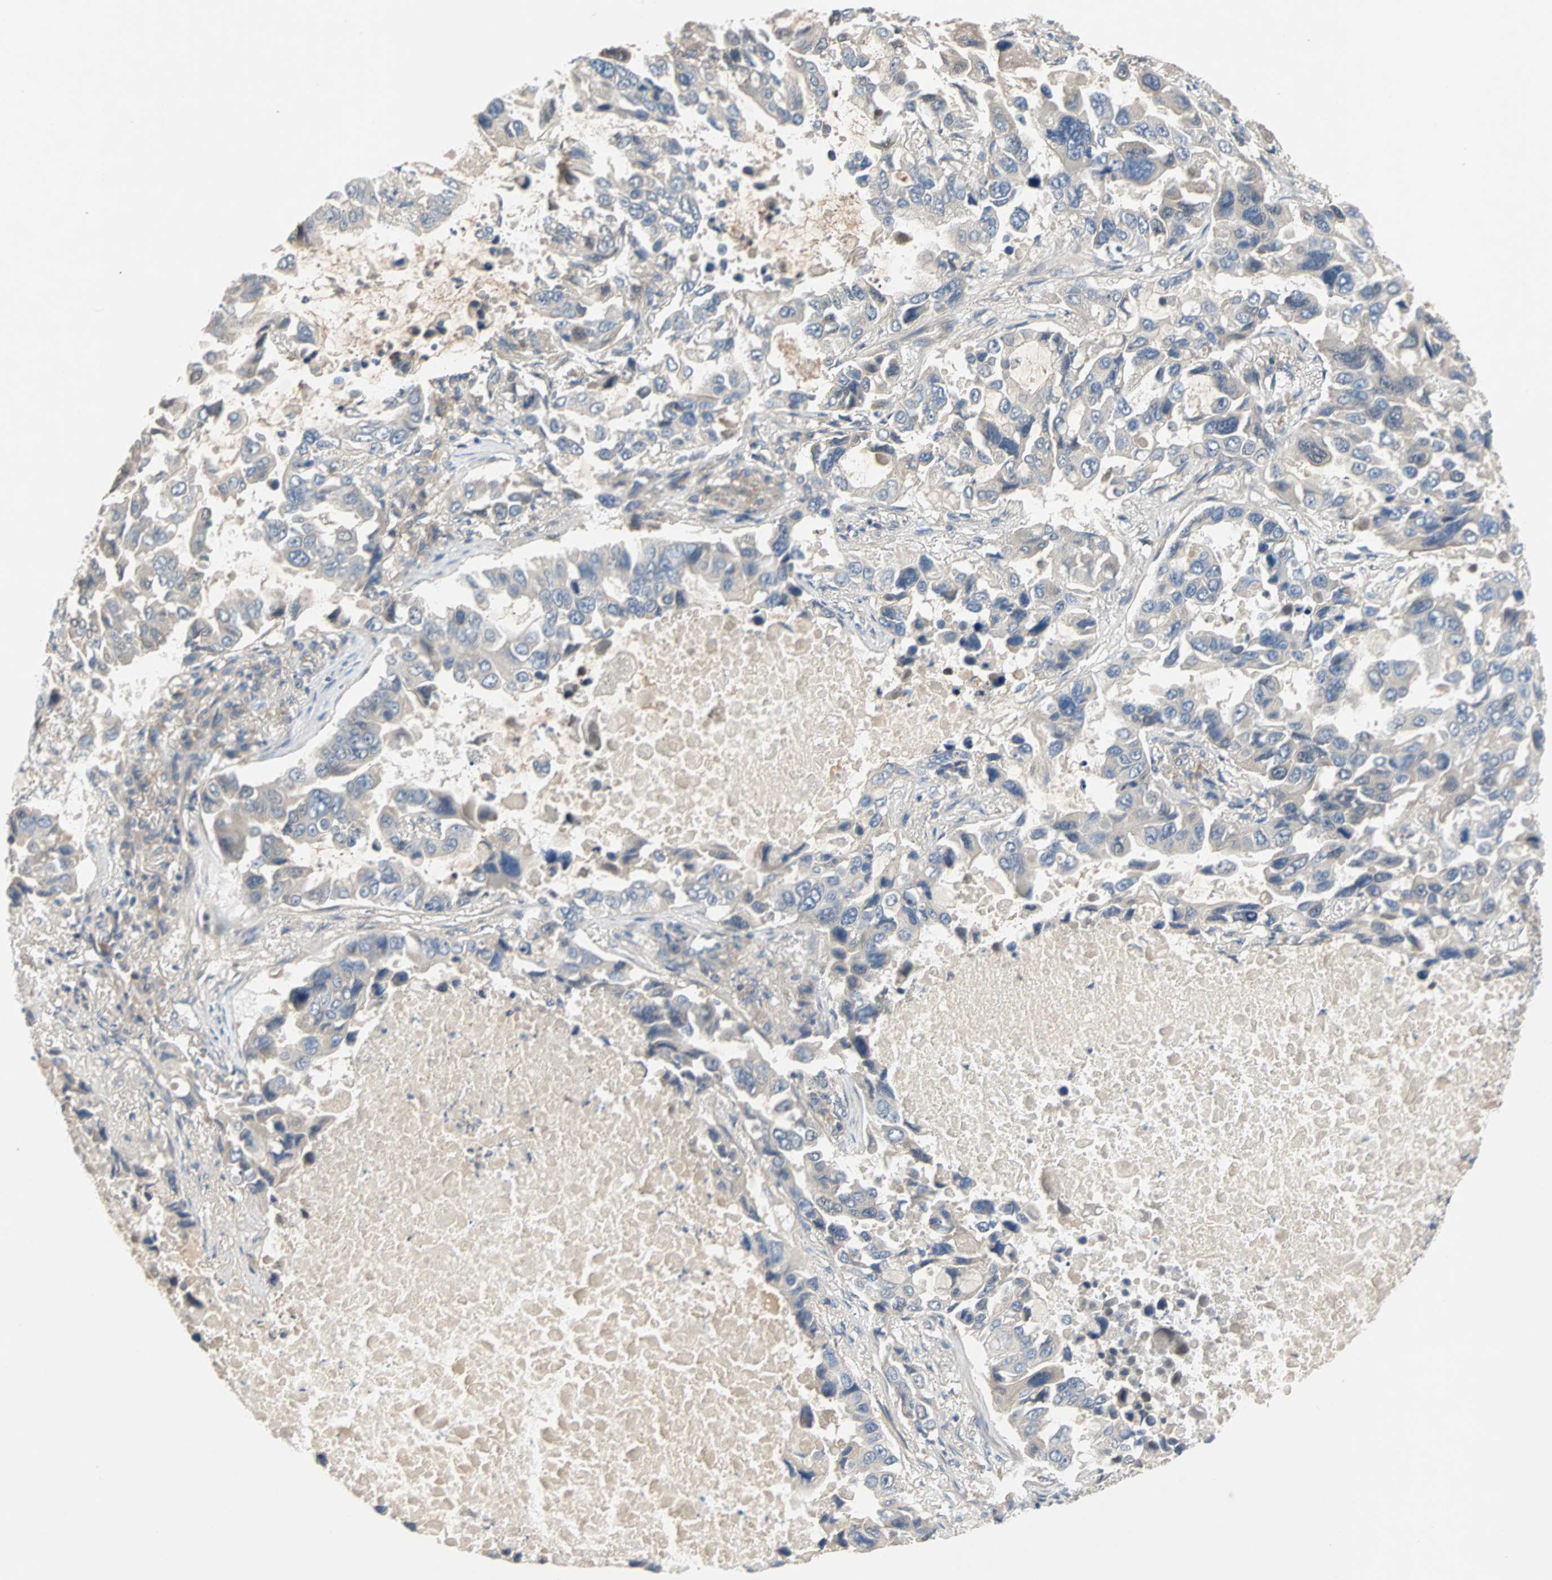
{"staining": {"intensity": "negative", "quantity": "none", "location": "none"}, "tissue": "lung cancer", "cell_type": "Tumor cells", "image_type": "cancer", "snomed": [{"axis": "morphology", "description": "Adenocarcinoma, NOS"}, {"axis": "topography", "description": "Lung"}], "caption": "This is an immunohistochemistry micrograph of human lung cancer (adenocarcinoma). There is no positivity in tumor cells.", "gene": "MAP4K1", "patient": {"sex": "male", "age": 64}}